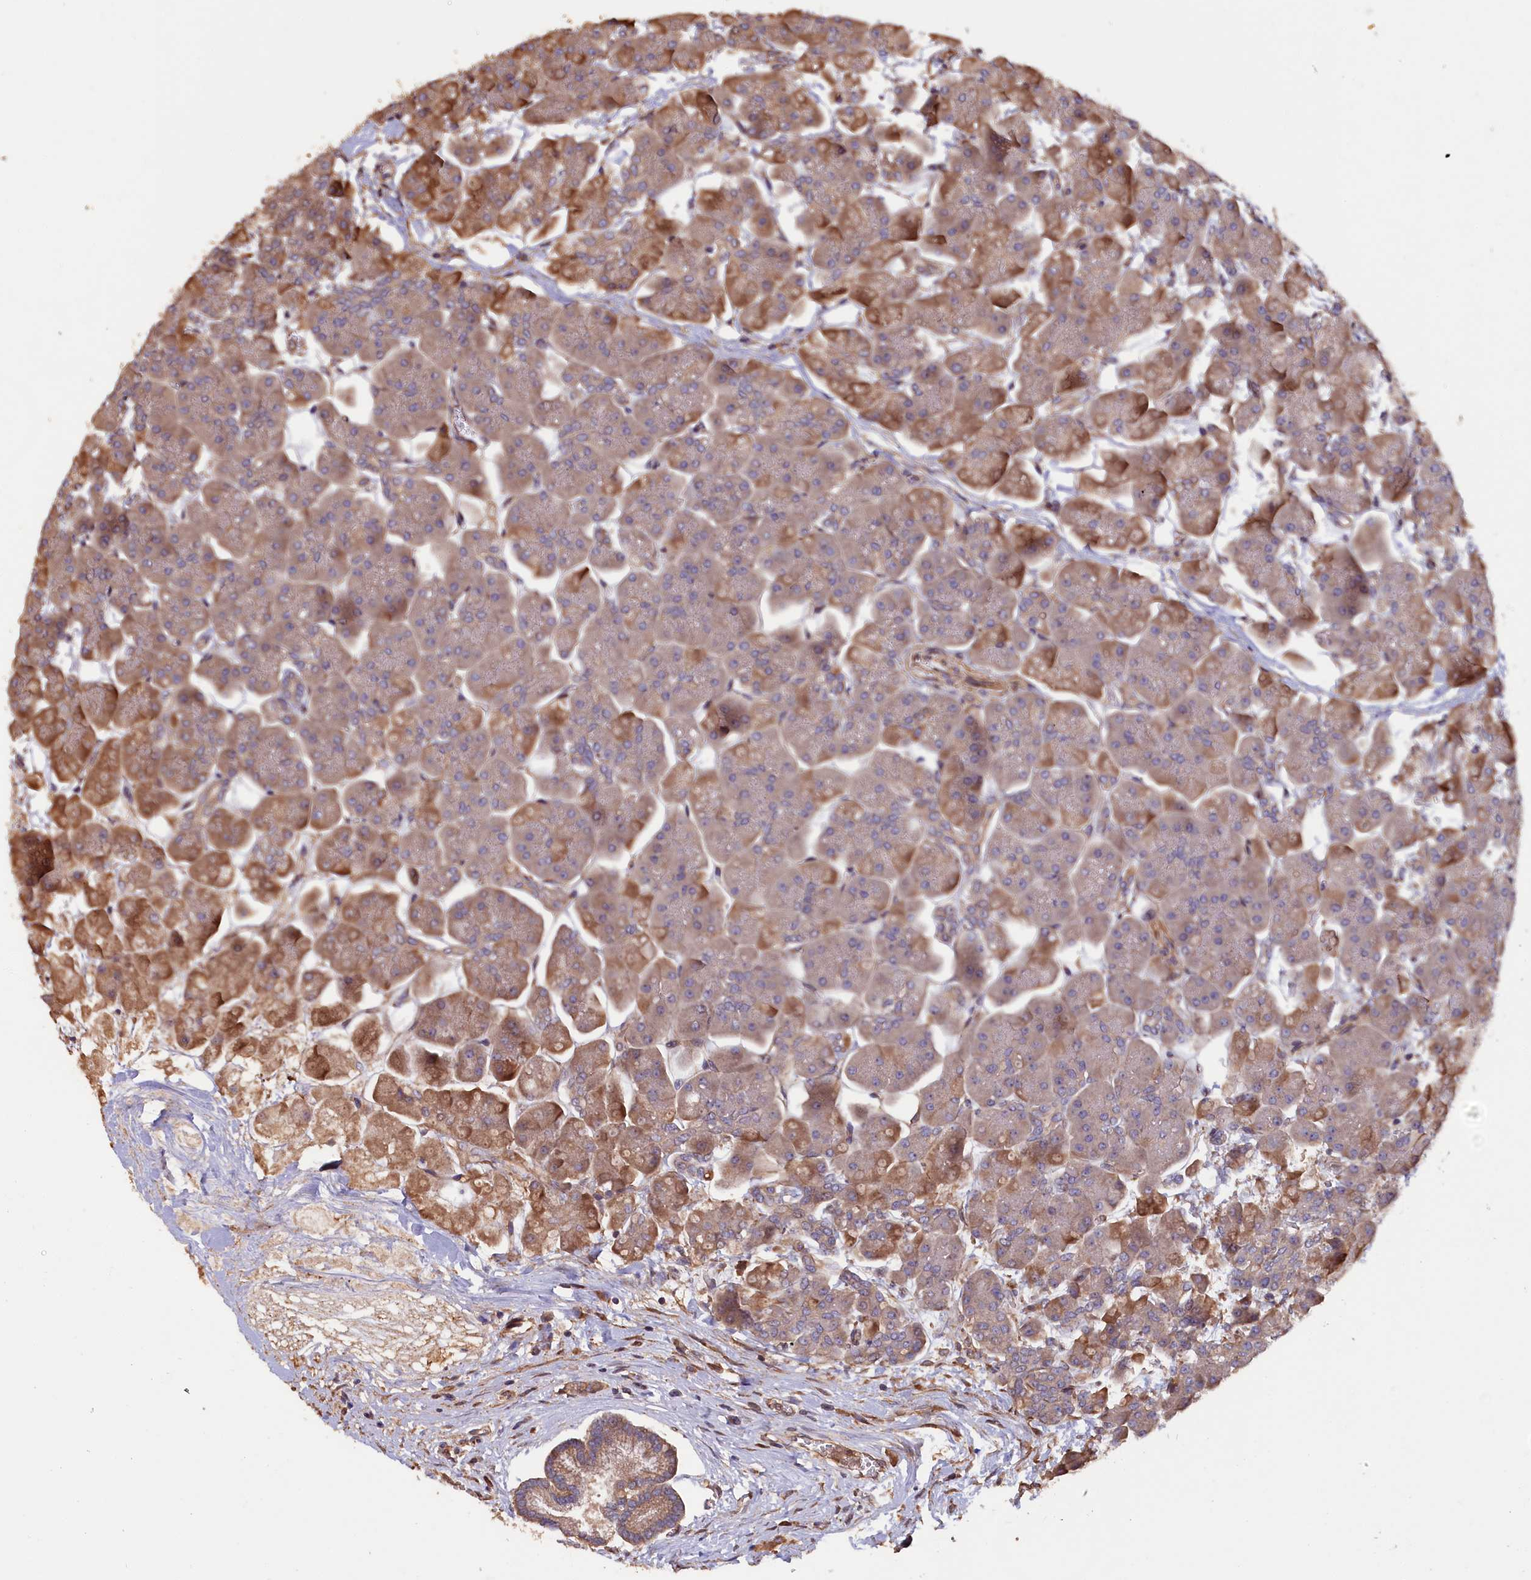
{"staining": {"intensity": "moderate", "quantity": "25%-75%", "location": "cytoplasmic/membranous"}, "tissue": "pancreas", "cell_type": "Exocrine glandular cells", "image_type": "normal", "snomed": [{"axis": "morphology", "description": "Normal tissue, NOS"}, {"axis": "topography", "description": "Pancreas"}], "caption": "About 25%-75% of exocrine glandular cells in unremarkable human pancreas show moderate cytoplasmic/membranous protein expression as visualized by brown immunohistochemical staining.", "gene": "GREB1L", "patient": {"sex": "male", "age": 66}}